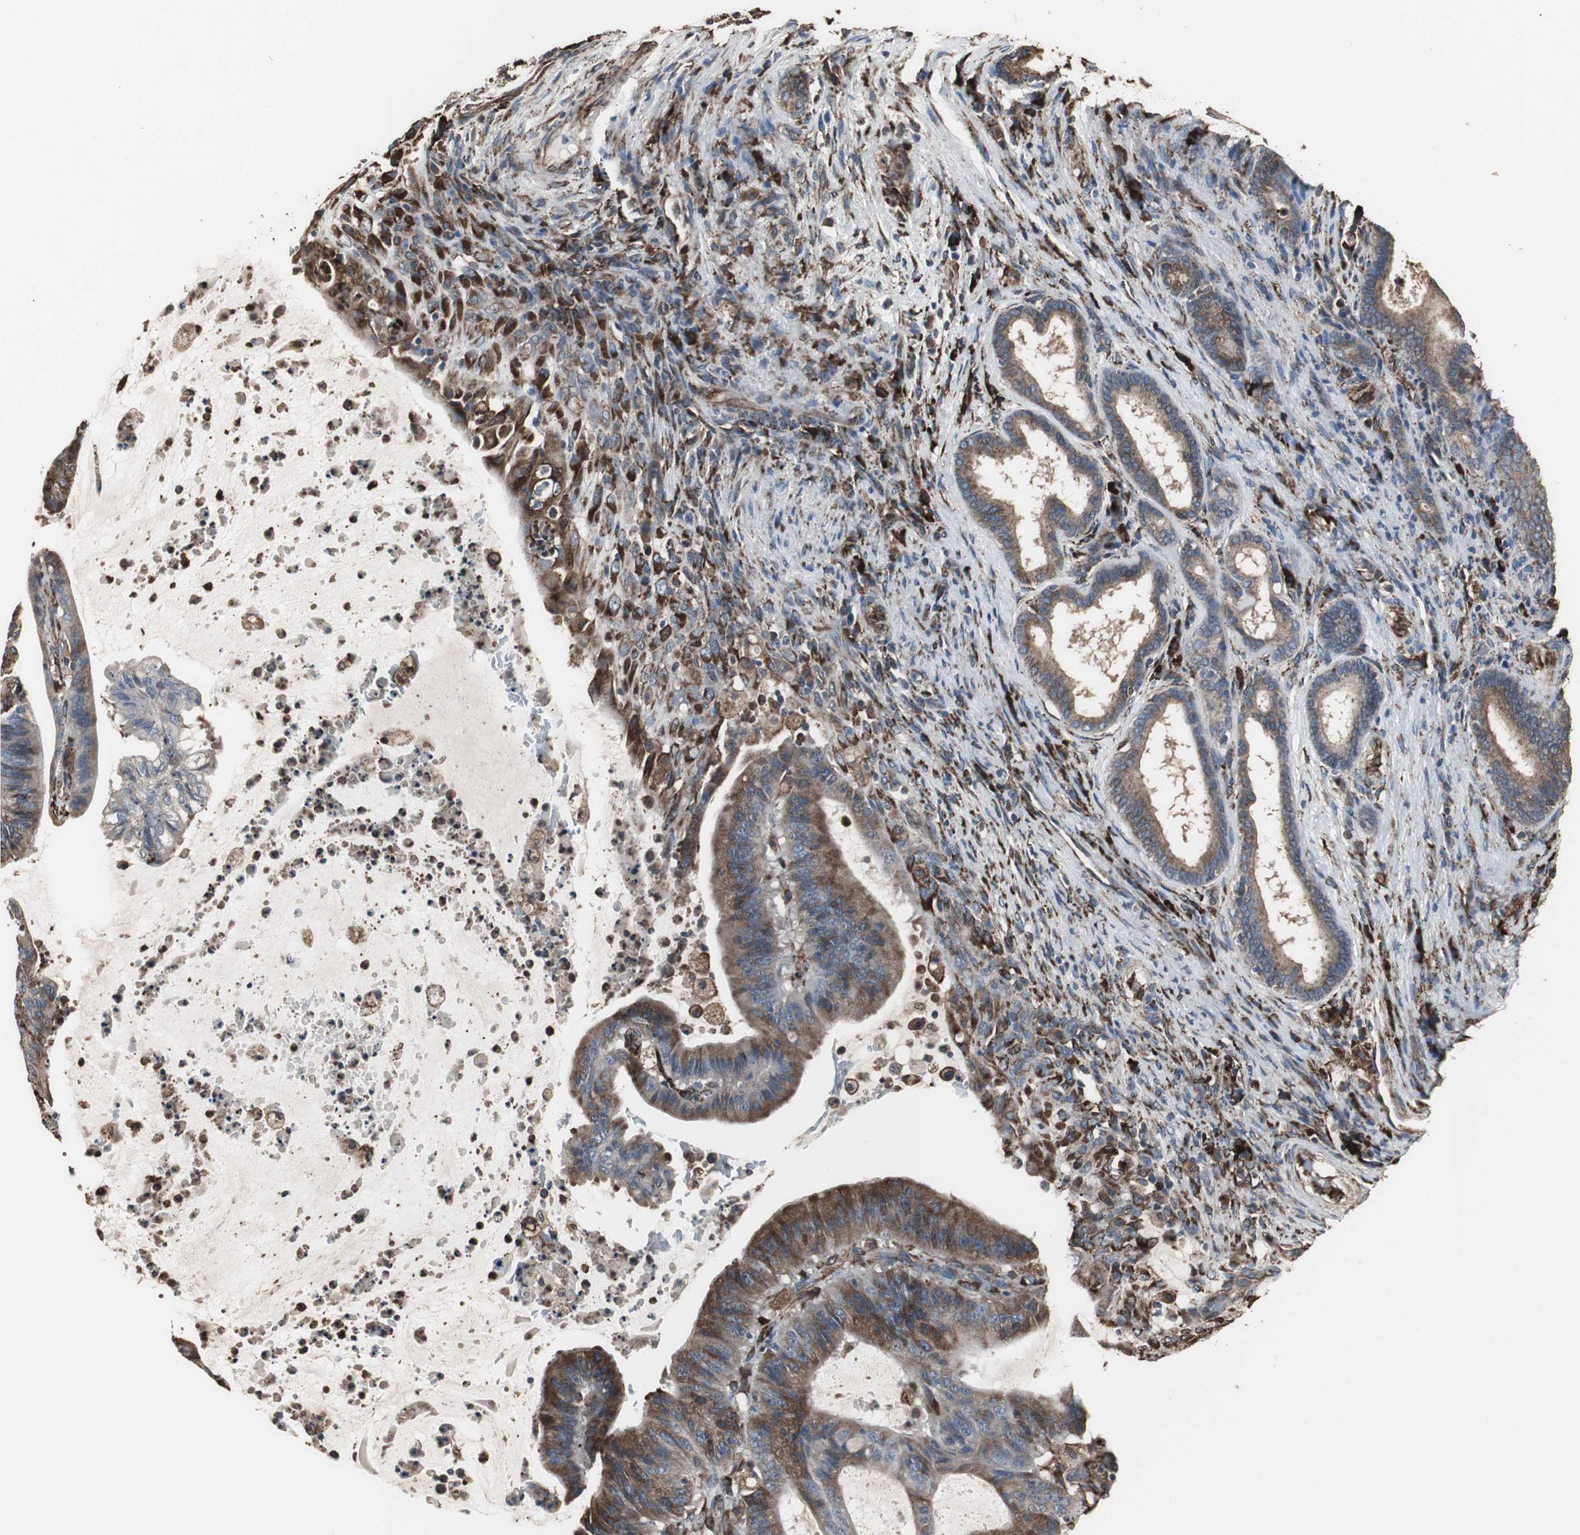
{"staining": {"intensity": "moderate", "quantity": ">75%", "location": "cytoplasmic/membranous"}, "tissue": "liver cancer", "cell_type": "Tumor cells", "image_type": "cancer", "snomed": [{"axis": "morphology", "description": "Cholangiocarcinoma"}, {"axis": "topography", "description": "Liver"}], "caption": "This image exhibits liver cholangiocarcinoma stained with IHC to label a protein in brown. The cytoplasmic/membranous of tumor cells show moderate positivity for the protein. Nuclei are counter-stained blue.", "gene": "CALU", "patient": {"sex": "female", "age": 73}}